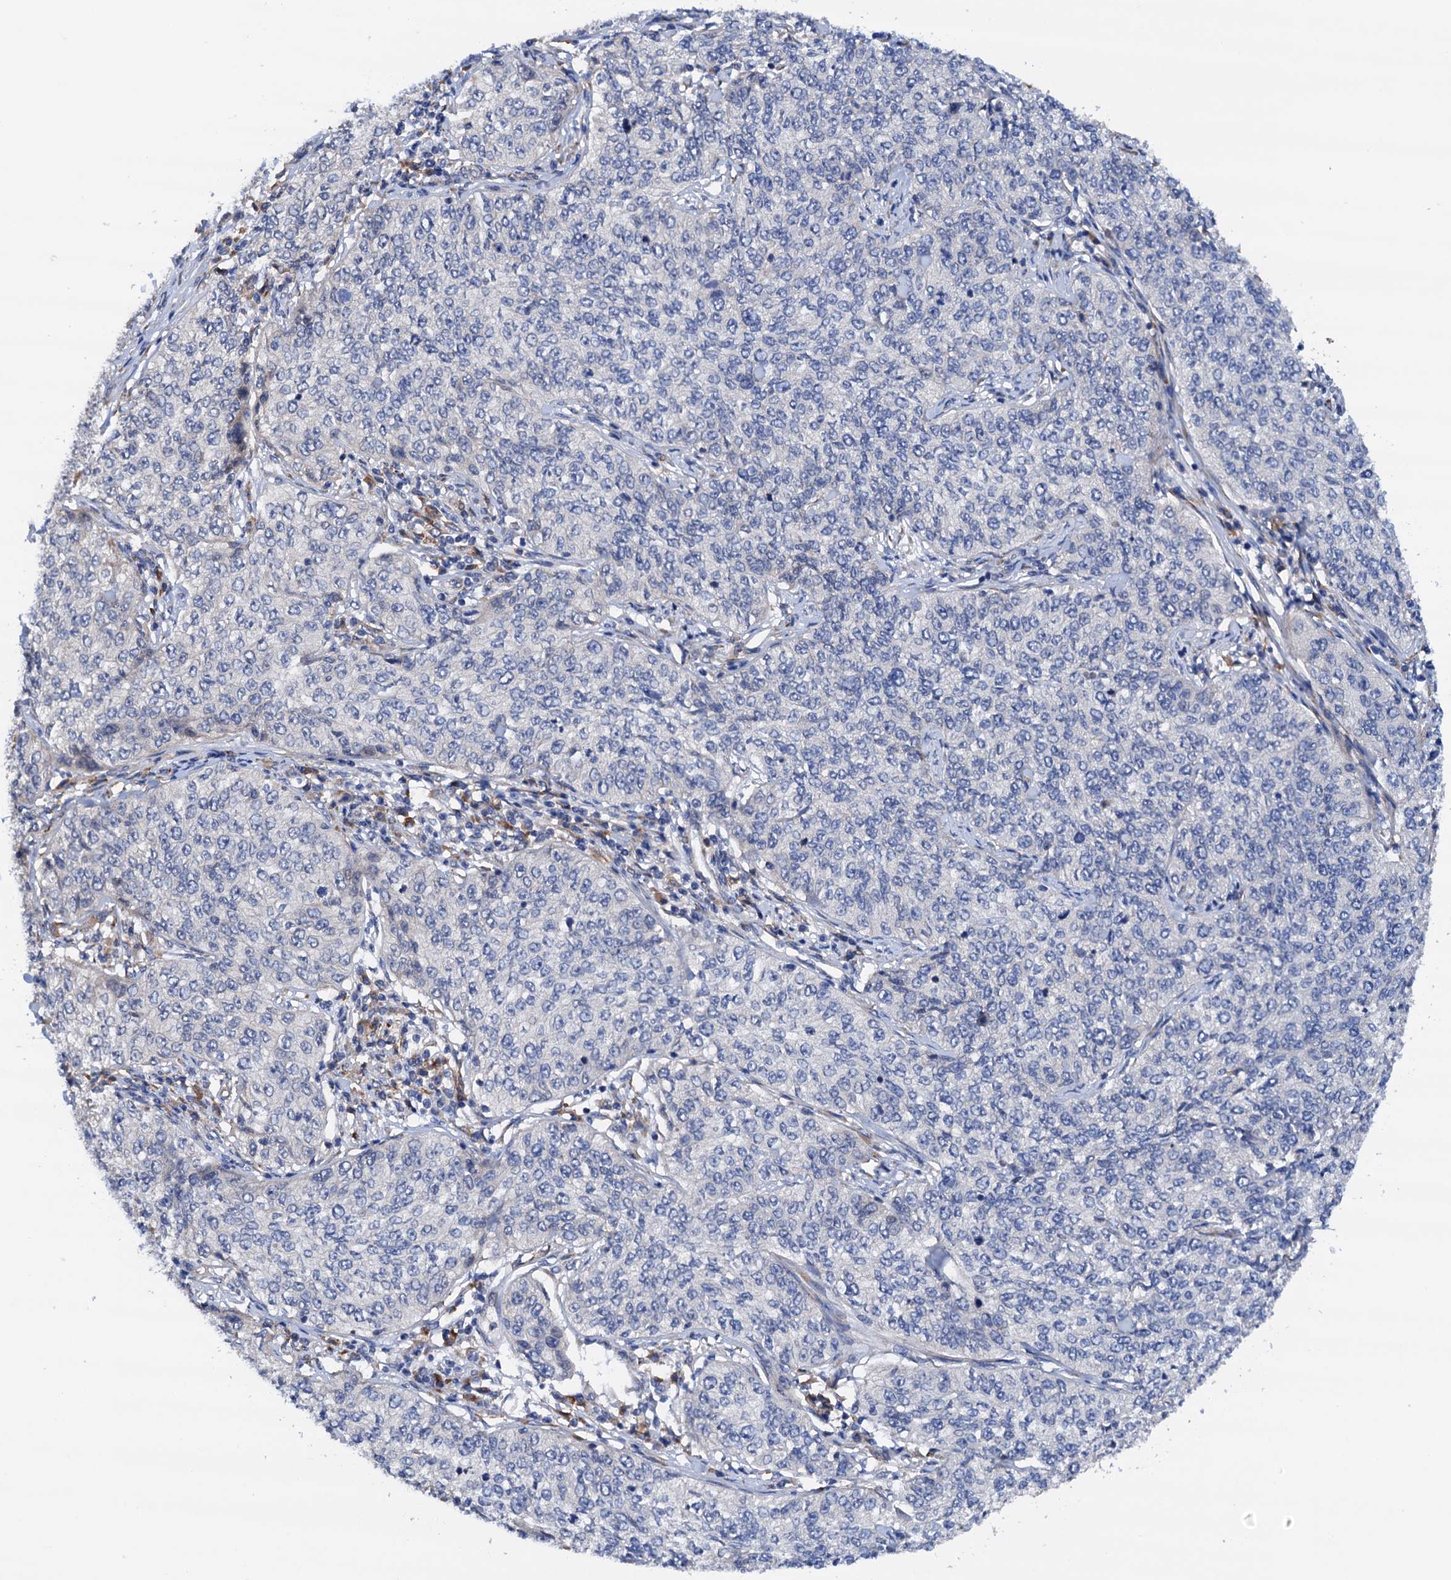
{"staining": {"intensity": "negative", "quantity": "none", "location": "none"}, "tissue": "cervical cancer", "cell_type": "Tumor cells", "image_type": "cancer", "snomed": [{"axis": "morphology", "description": "Squamous cell carcinoma, NOS"}, {"axis": "topography", "description": "Cervix"}], "caption": "Micrograph shows no protein positivity in tumor cells of cervical squamous cell carcinoma tissue.", "gene": "RASSF9", "patient": {"sex": "female", "age": 35}}